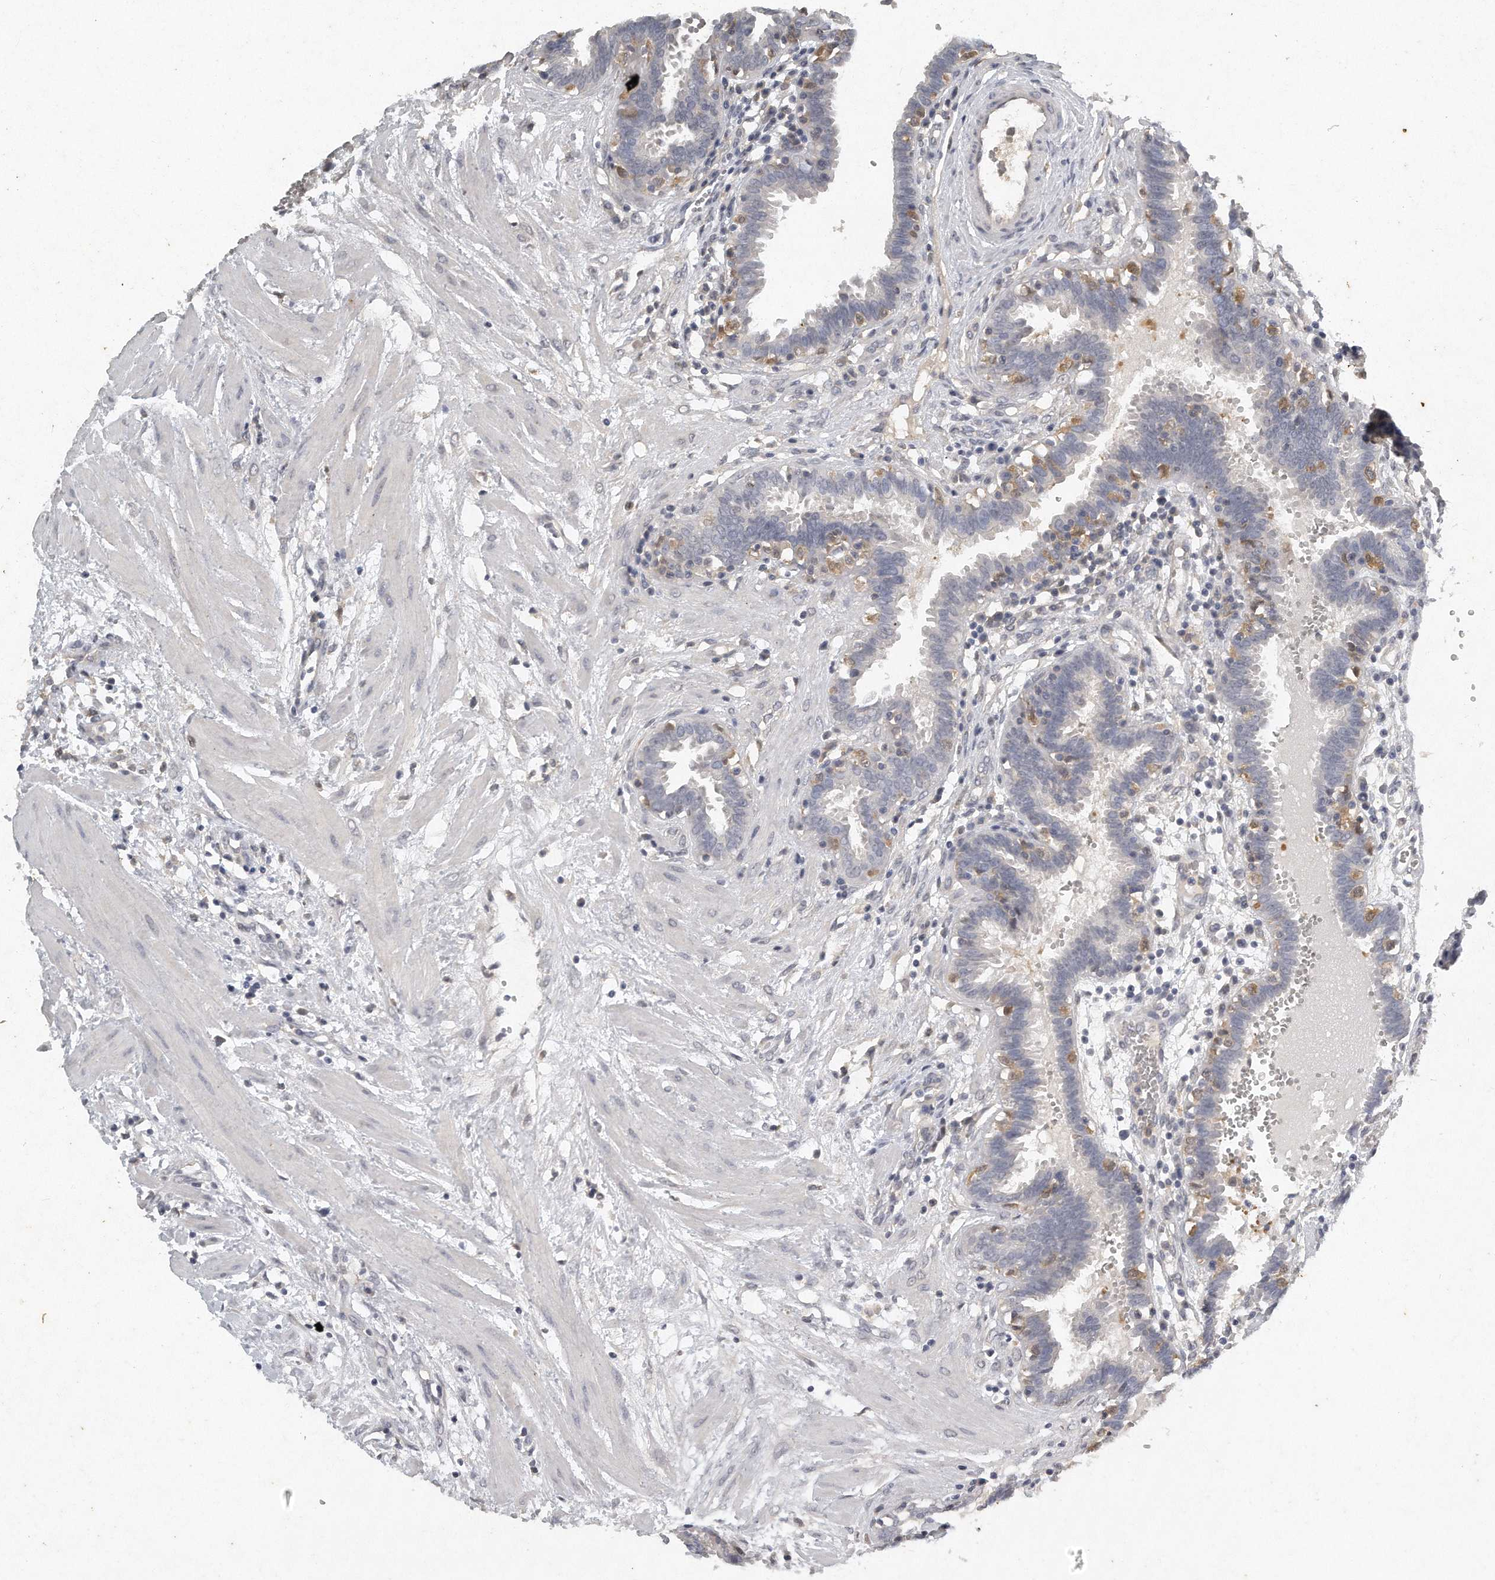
{"staining": {"intensity": "negative", "quantity": "none", "location": "none"}, "tissue": "fallopian tube", "cell_type": "Glandular cells", "image_type": "normal", "snomed": [{"axis": "morphology", "description": "Normal tissue, NOS"}, {"axis": "topography", "description": "Fallopian tube"}, {"axis": "topography", "description": "Placenta"}], "caption": "This photomicrograph is of benign fallopian tube stained with immunohistochemistry to label a protein in brown with the nuclei are counter-stained blue. There is no positivity in glandular cells. (Brightfield microscopy of DAB (3,3'-diaminobenzidine) immunohistochemistry at high magnification).", "gene": "CAMK1", "patient": {"sex": "female", "age": 32}}